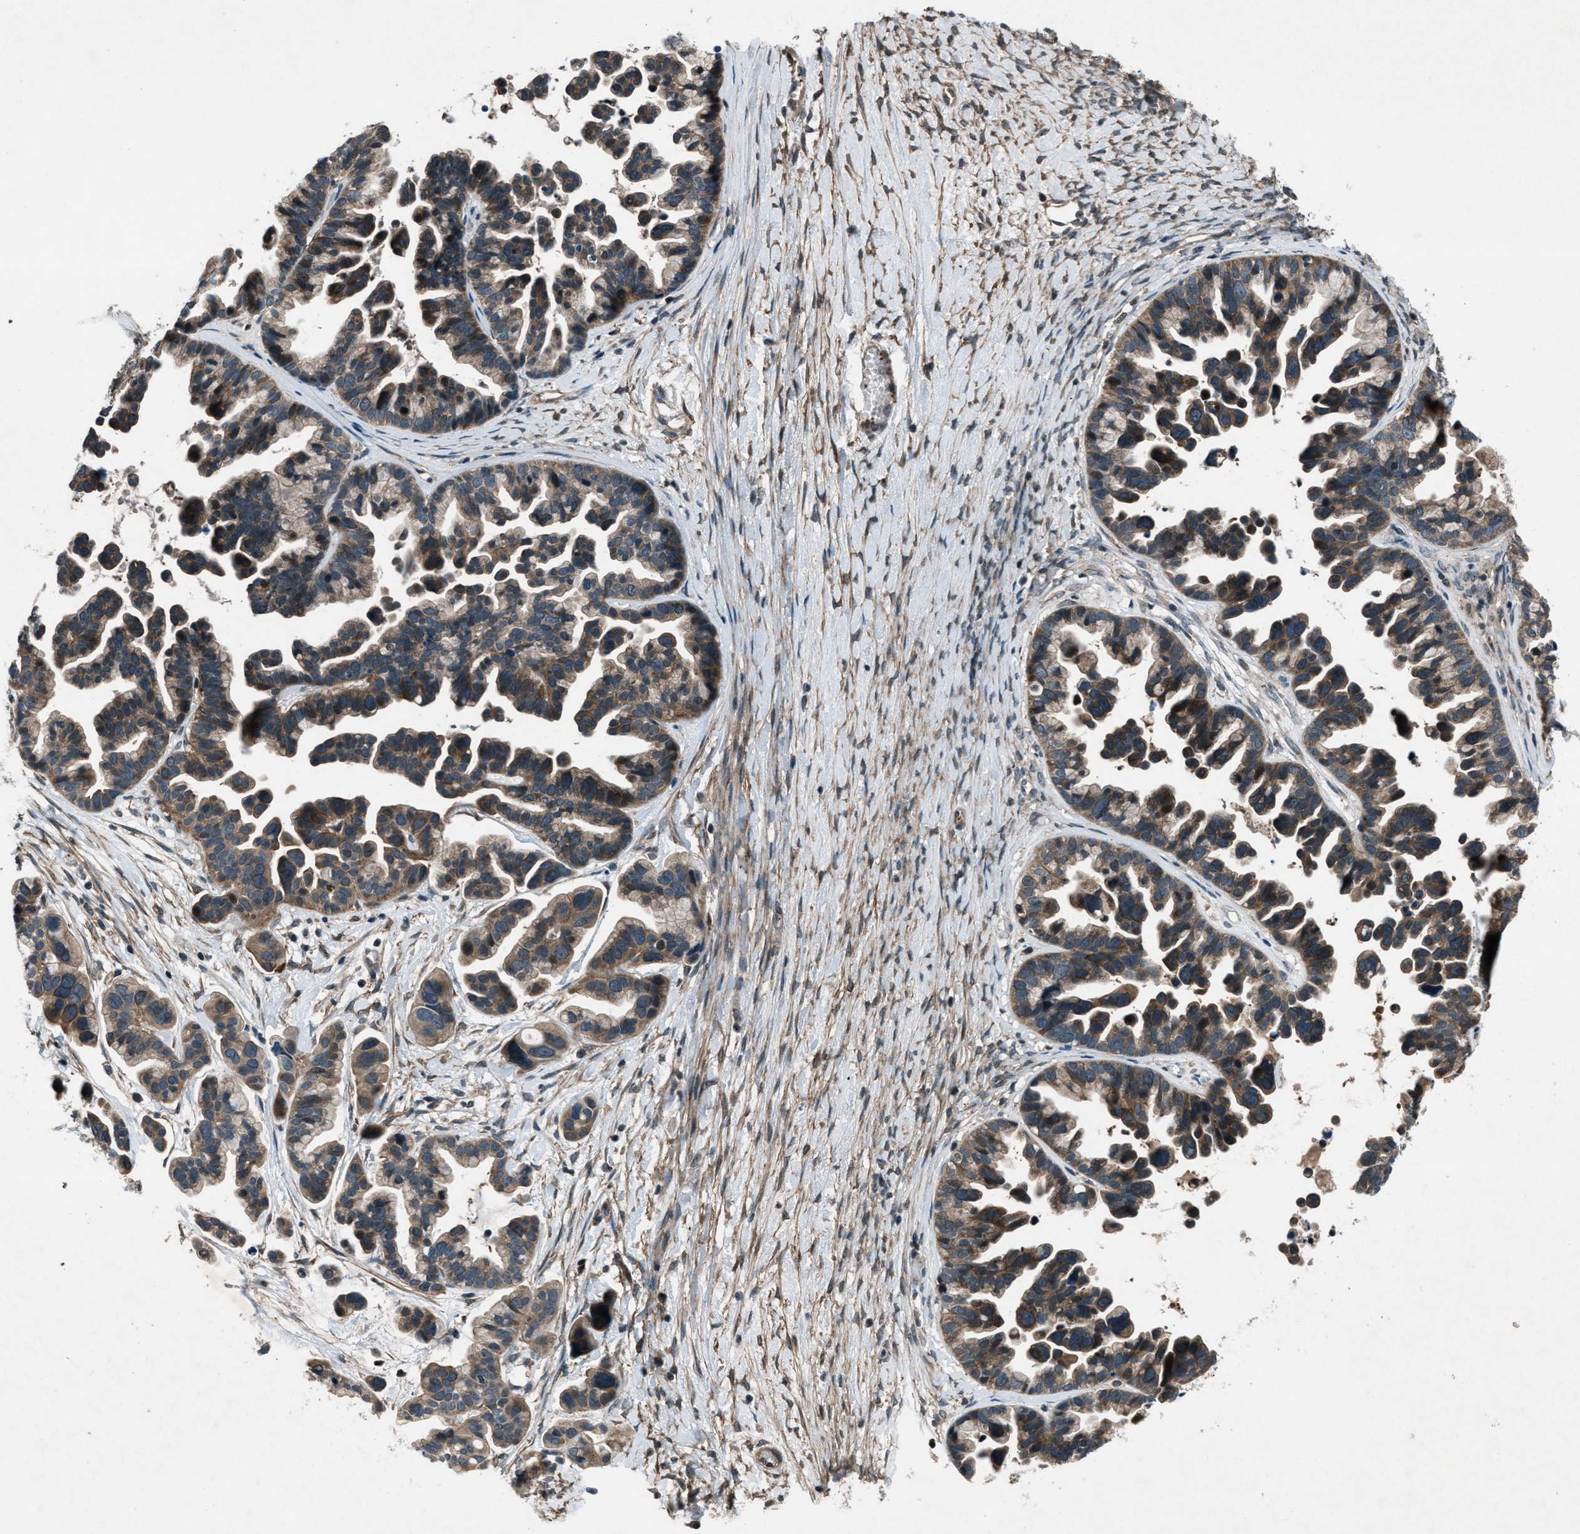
{"staining": {"intensity": "moderate", "quantity": ">75%", "location": "cytoplasmic/membranous"}, "tissue": "ovarian cancer", "cell_type": "Tumor cells", "image_type": "cancer", "snomed": [{"axis": "morphology", "description": "Cystadenocarcinoma, serous, NOS"}, {"axis": "topography", "description": "Ovary"}], "caption": "Immunohistochemical staining of human ovarian cancer (serous cystadenocarcinoma) displays moderate cytoplasmic/membranous protein expression in about >75% of tumor cells.", "gene": "EPSTI1", "patient": {"sex": "female", "age": 56}}